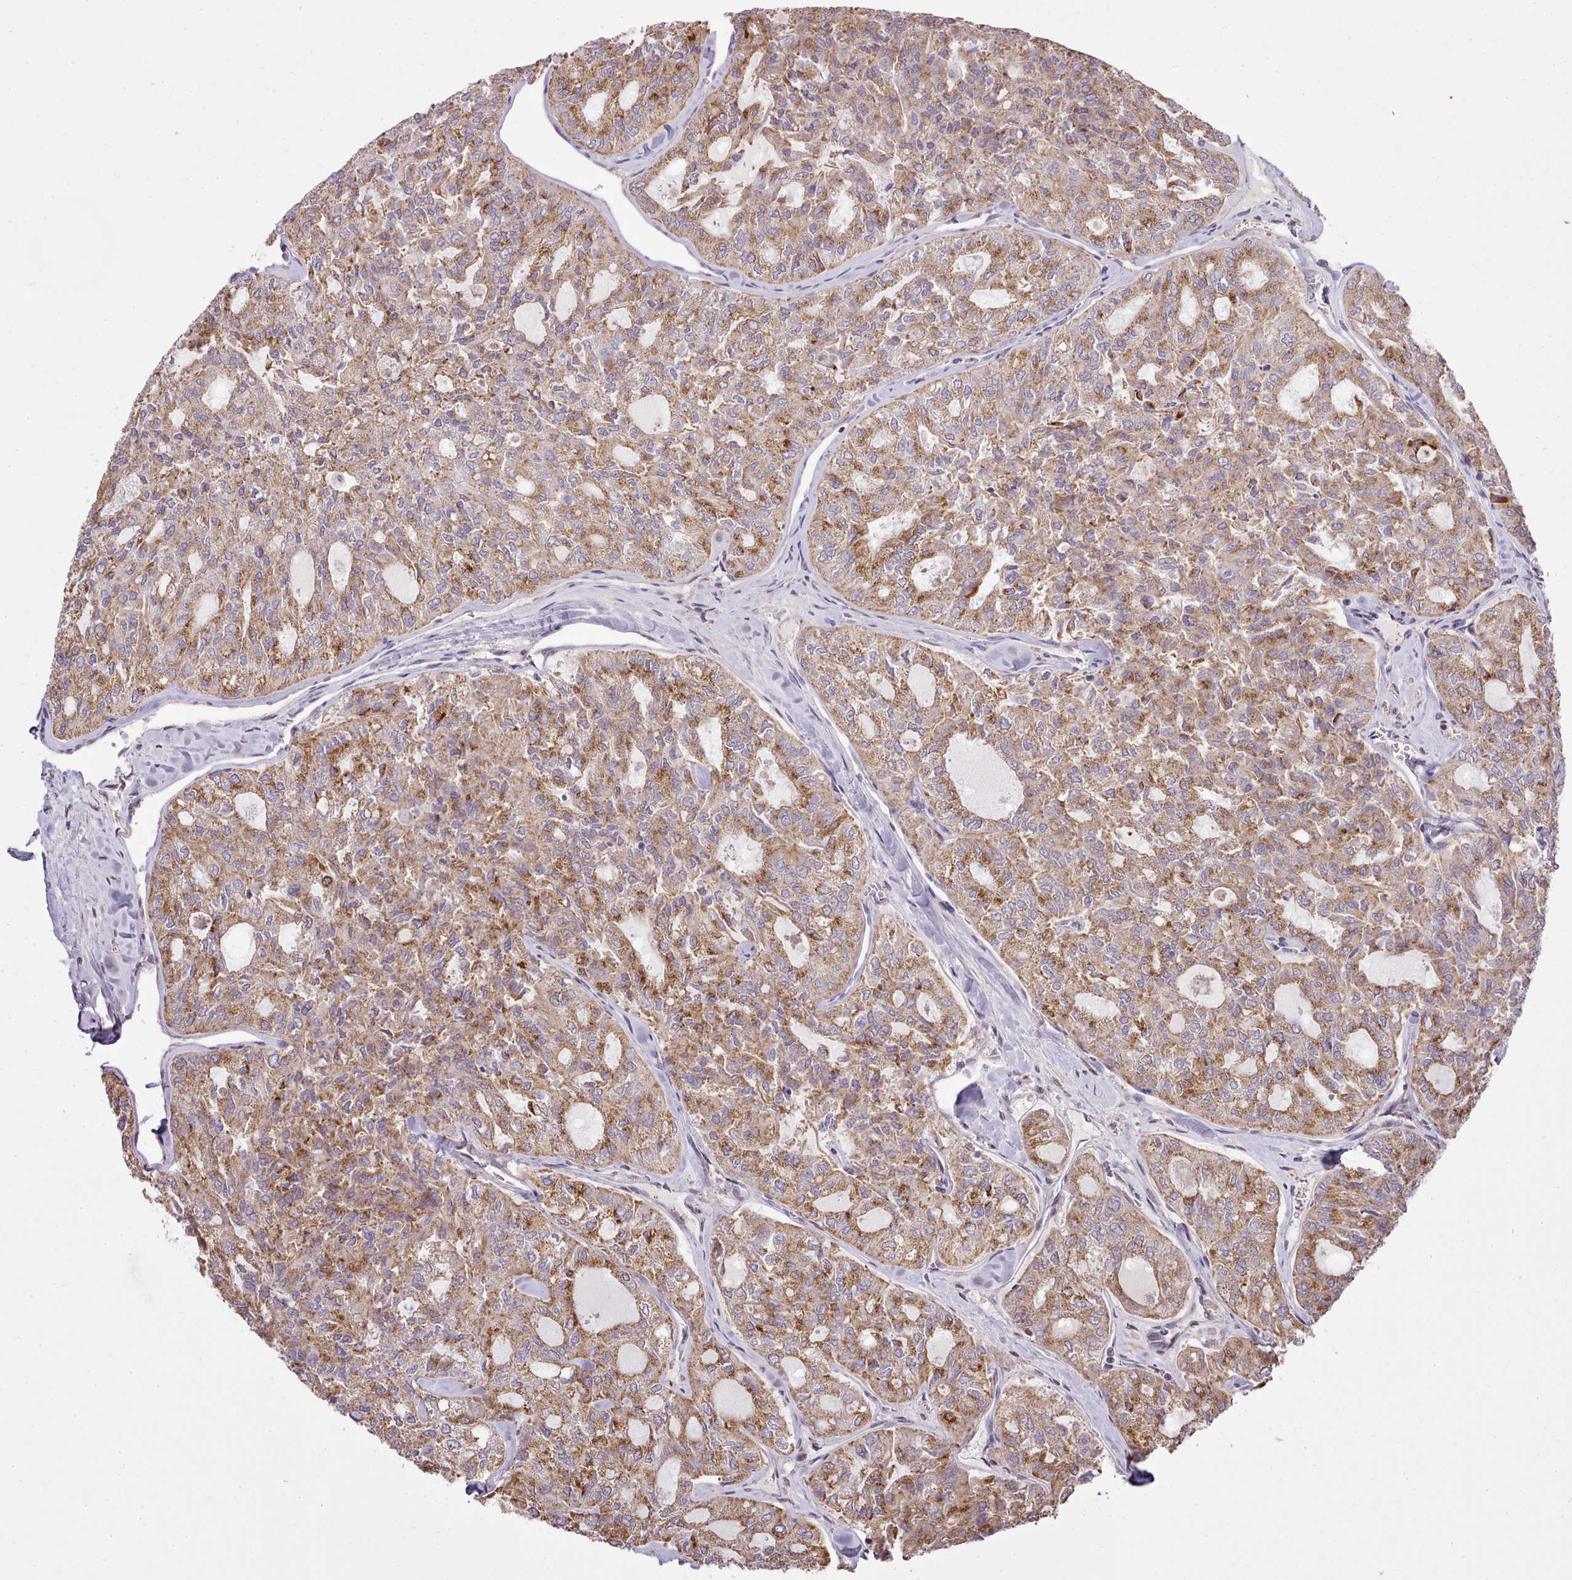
{"staining": {"intensity": "moderate", "quantity": ">75%", "location": "cytoplasmic/membranous"}, "tissue": "thyroid cancer", "cell_type": "Tumor cells", "image_type": "cancer", "snomed": [{"axis": "morphology", "description": "Follicular adenoma carcinoma, NOS"}, {"axis": "topography", "description": "Thyroid gland"}], "caption": "Immunohistochemistry (IHC) of human thyroid cancer (follicular adenoma carcinoma) shows medium levels of moderate cytoplasmic/membranous staining in about >75% of tumor cells. The protein is shown in brown color, while the nuclei are stained blue.", "gene": "ARL2BP", "patient": {"sex": "male", "age": 75}}